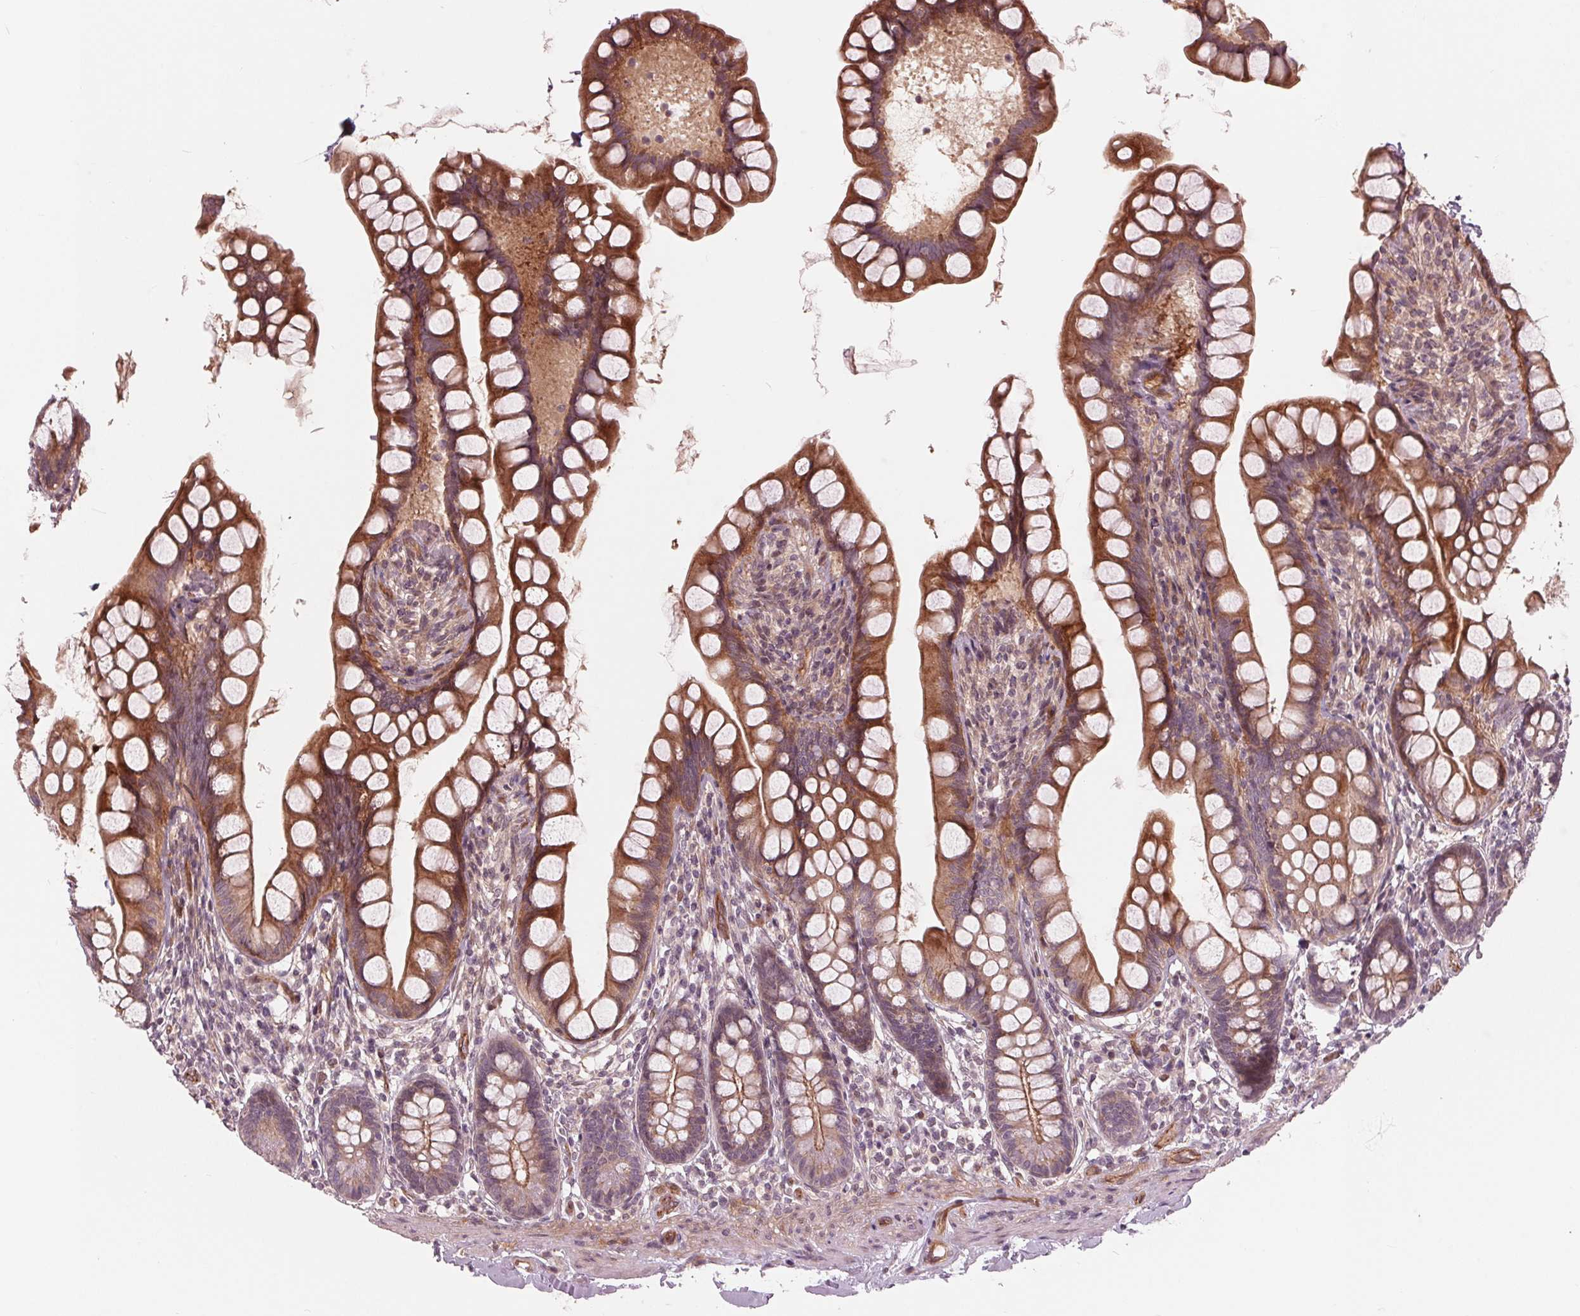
{"staining": {"intensity": "moderate", "quantity": ">75%", "location": "cytoplasmic/membranous"}, "tissue": "small intestine", "cell_type": "Glandular cells", "image_type": "normal", "snomed": [{"axis": "morphology", "description": "Normal tissue, NOS"}, {"axis": "topography", "description": "Small intestine"}], "caption": "Small intestine stained with a brown dye demonstrates moderate cytoplasmic/membranous positive positivity in about >75% of glandular cells.", "gene": "TXNIP", "patient": {"sex": "male", "age": 70}}